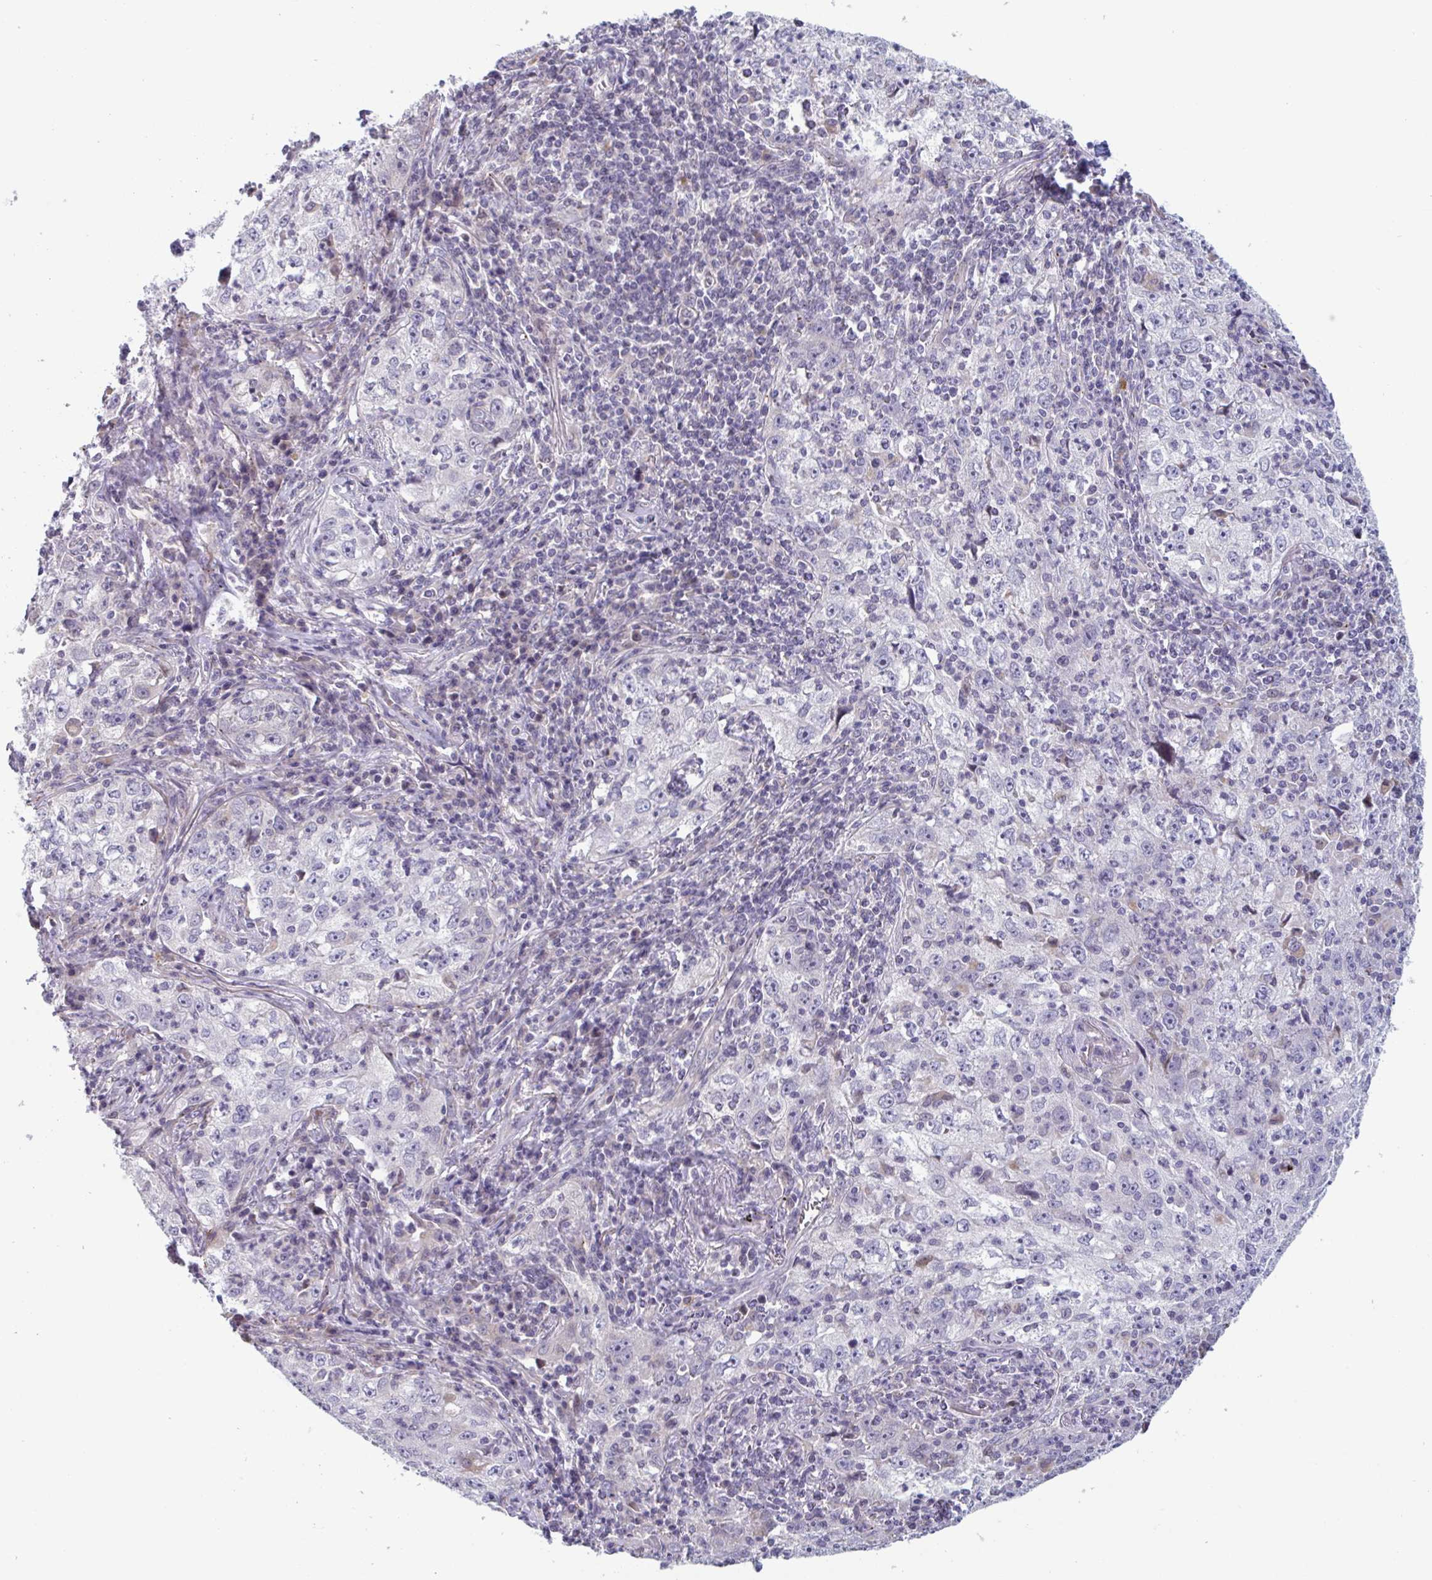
{"staining": {"intensity": "negative", "quantity": "none", "location": "none"}, "tissue": "lung cancer", "cell_type": "Tumor cells", "image_type": "cancer", "snomed": [{"axis": "morphology", "description": "Squamous cell carcinoma, NOS"}, {"axis": "topography", "description": "Lung"}], "caption": "The micrograph demonstrates no significant expression in tumor cells of lung squamous cell carcinoma. (Immunohistochemistry, brightfield microscopy, high magnification).", "gene": "TNFSF10", "patient": {"sex": "male", "age": 71}}